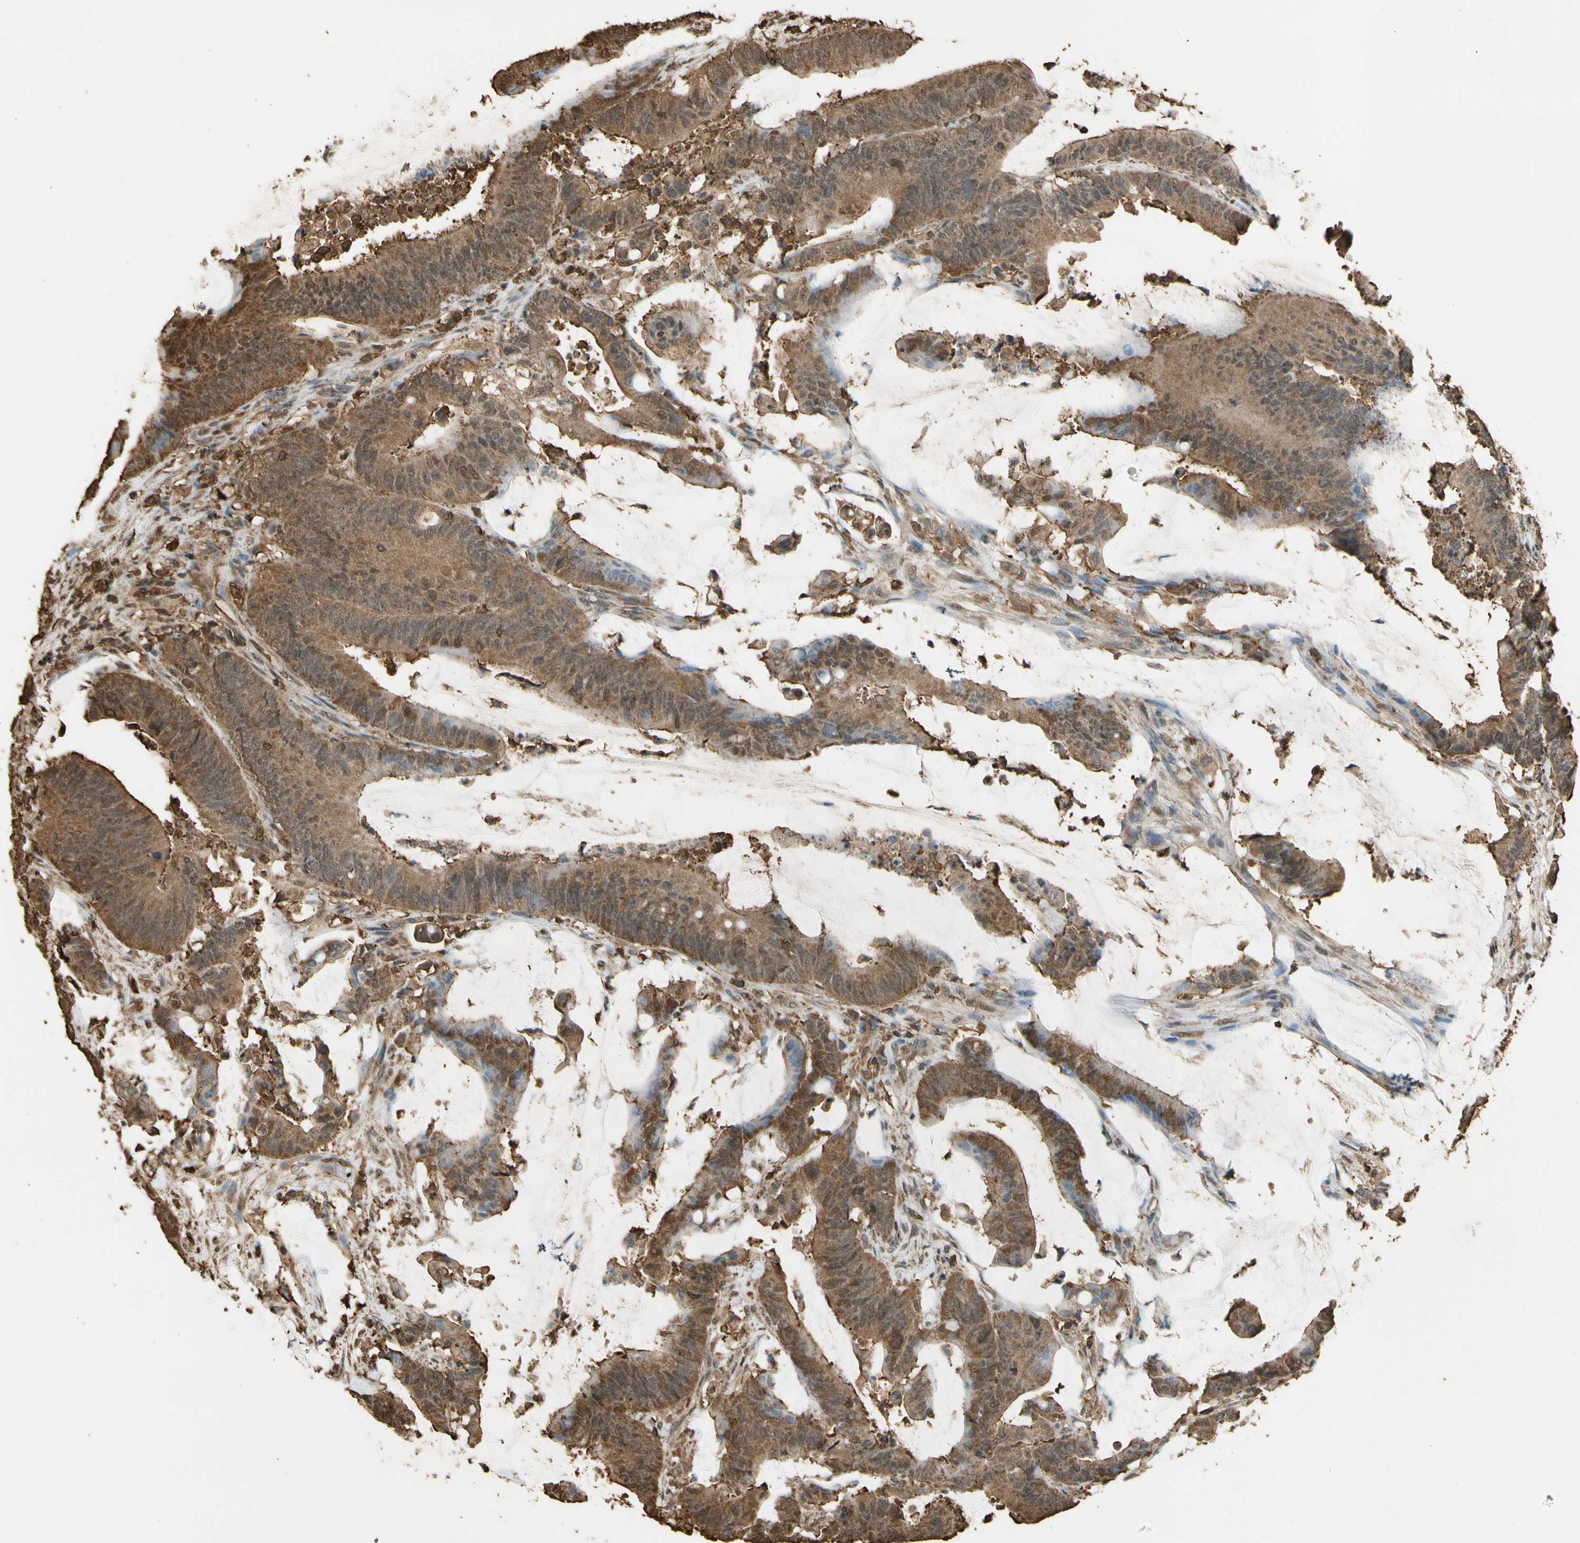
{"staining": {"intensity": "moderate", "quantity": ">75%", "location": "cytoplasmic/membranous"}, "tissue": "colorectal cancer", "cell_type": "Tumor cells", "image_type": "cancer", "snomed": [{"axis": "morphology", "description": "Adenocarcinoma, NOS"}, {"axis": "topography", "description": "Rectum"}], "caption": "Colorectal cancer stained for a protein (brown) demonstrates moderate cytoplasmic/membranous positive expression in about >75% of tumor cells.", "gene": "TNFSF13B", "patient": {"sex": "female", "age": 66}}